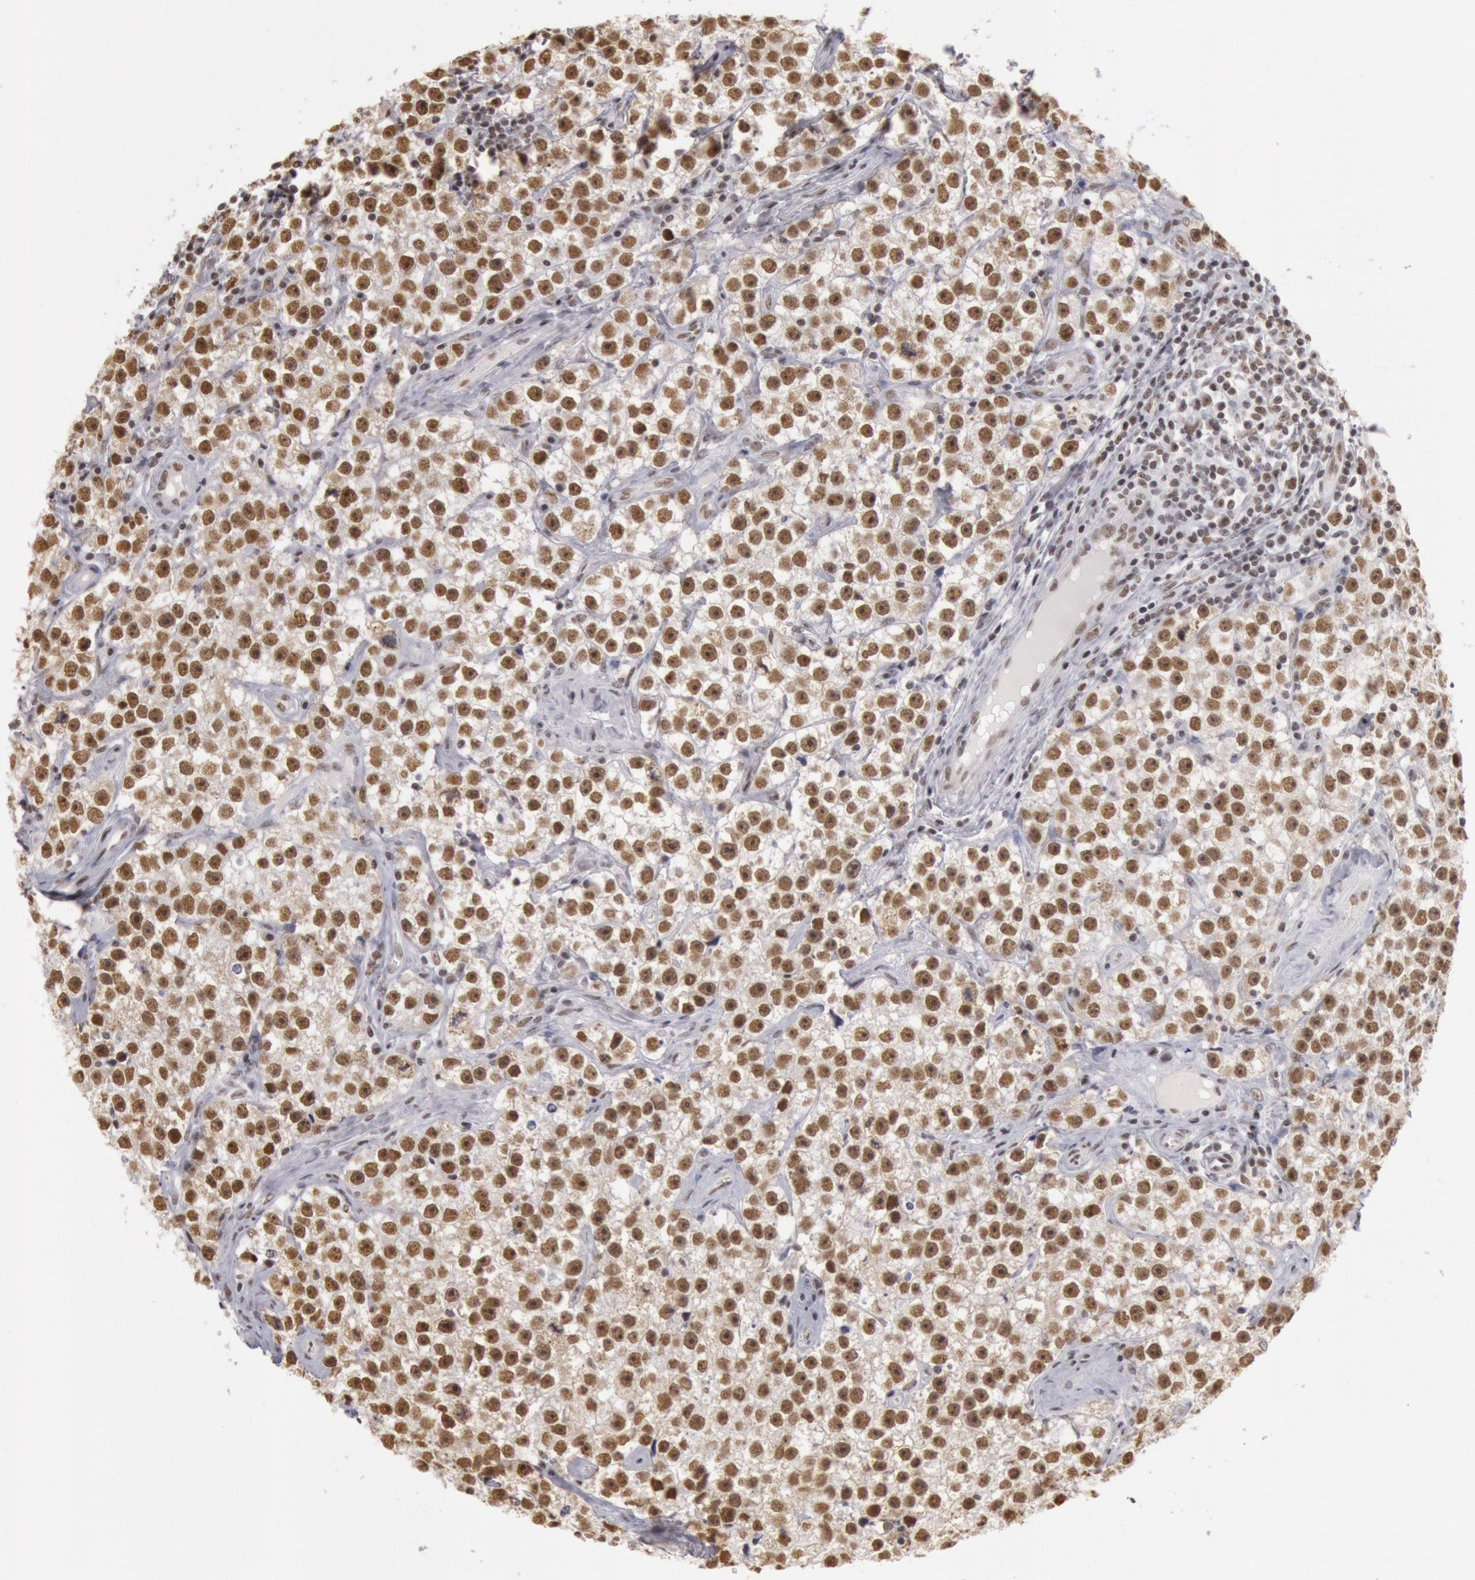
{"staining": {"intensity": "moderate", "quantity": ">75%", "location": "nuclear"}, "tissue": "testis cancer", "cell_type": "Tumor cells", "image_type": "cancer", "snomed": [{"axis": "morphology", "description": "Seminoma, NOS"}, {"axis": "topography", "description": "Testis"}], "caption": "Human testis cancer (seminoma) stained for a protein (brown) reveals moderate nuclear positive expression in about >75% of tumor cells.", "gene": "ESS2", "patient": {"sex": "male", "age": 32}}